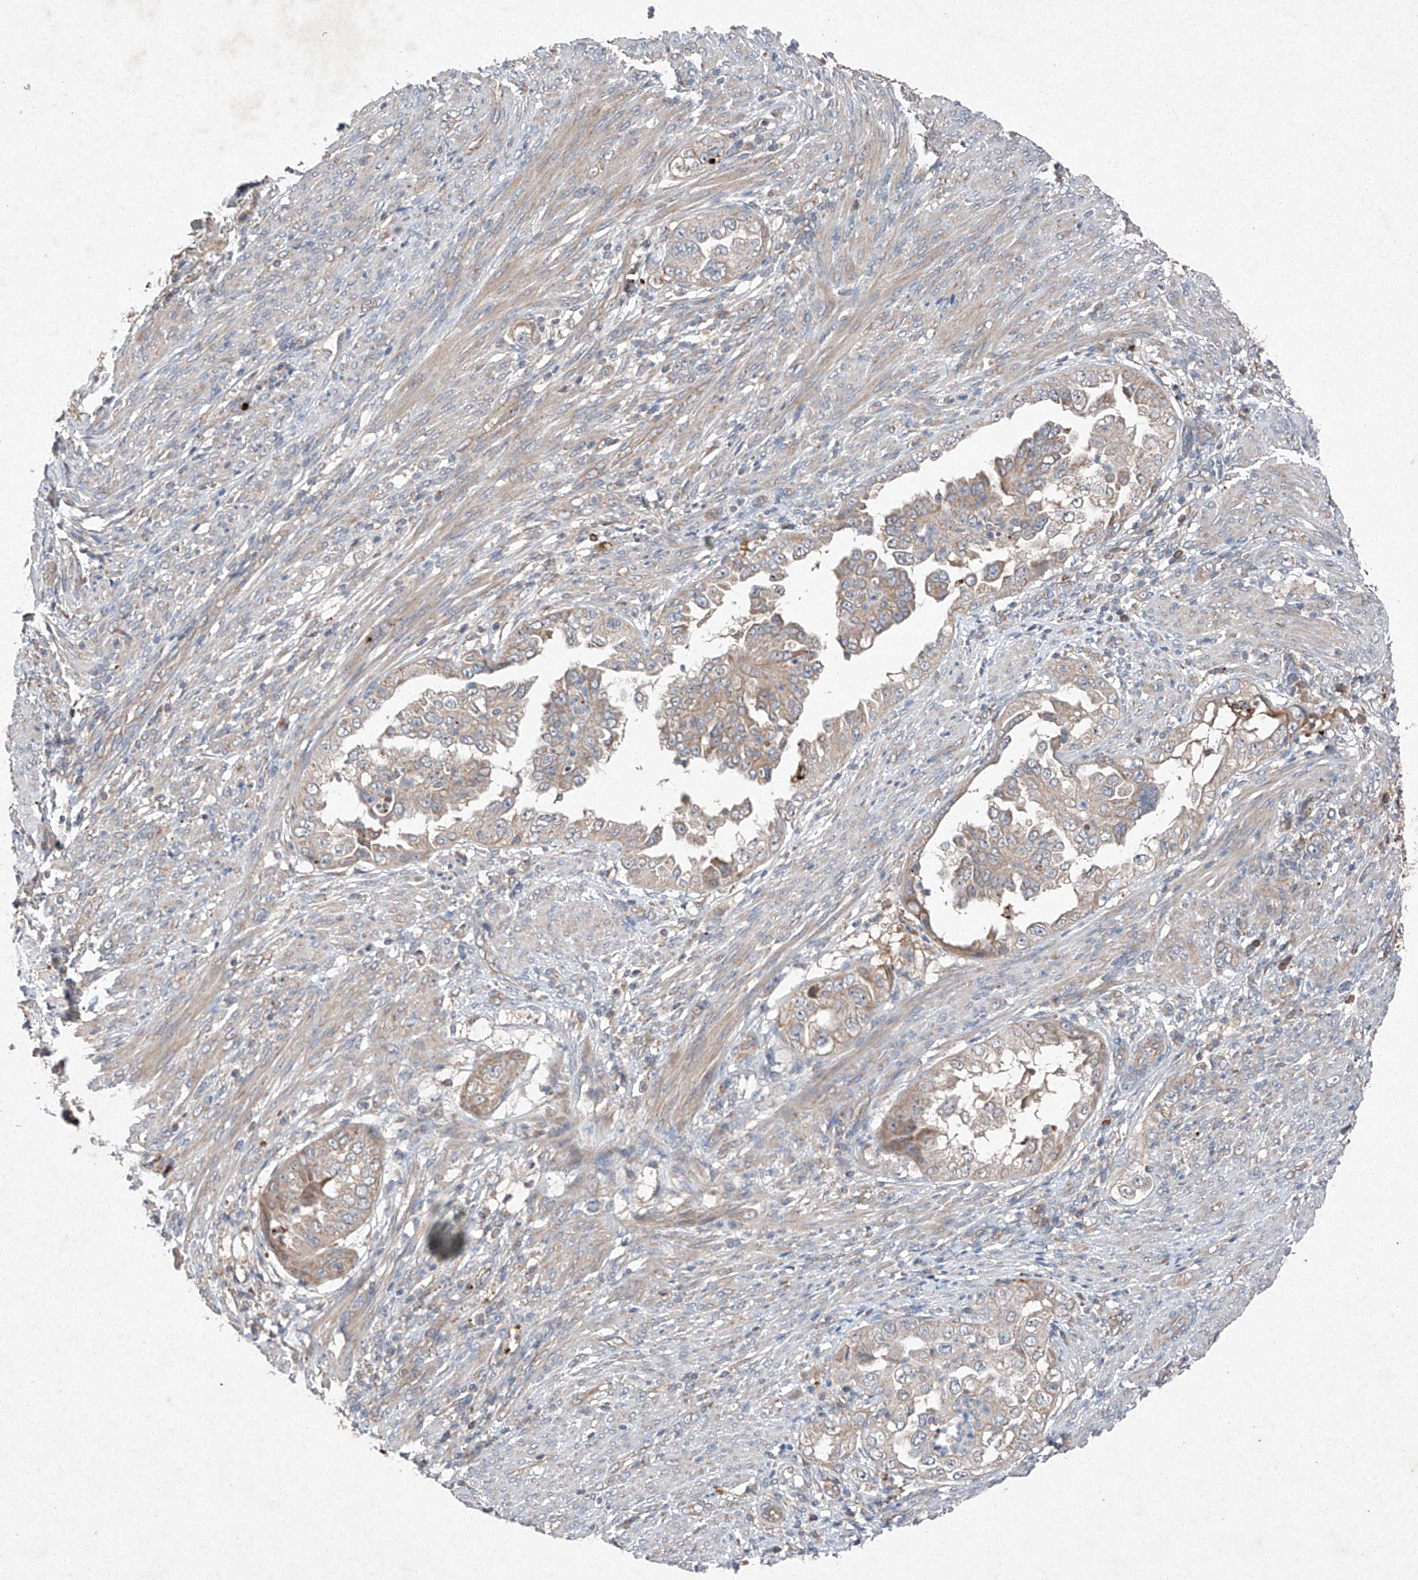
{"staining": {"intensity": "weak", "quantity": "25%-75%", "location": "cytoplasmic/membranous"}, "tissue": "endometrial cancer", "cell_type": "Tumor cells", "image_type": "cancer", "snomed": [{"axis": "morphology", "description": "Adenocarcinoma, NOS"}, {"axis": "topography", "description": "Endometrium"}], "caption": "The micrograph demonstrates immunohistochemical staining of endometrial cancer. There is weak cytoplasmic/membranous expression is appreciated in about 25%-75% of tumor cells.", "gene": "RUSC1", "patient": {"sex": "female", "age": 85}}